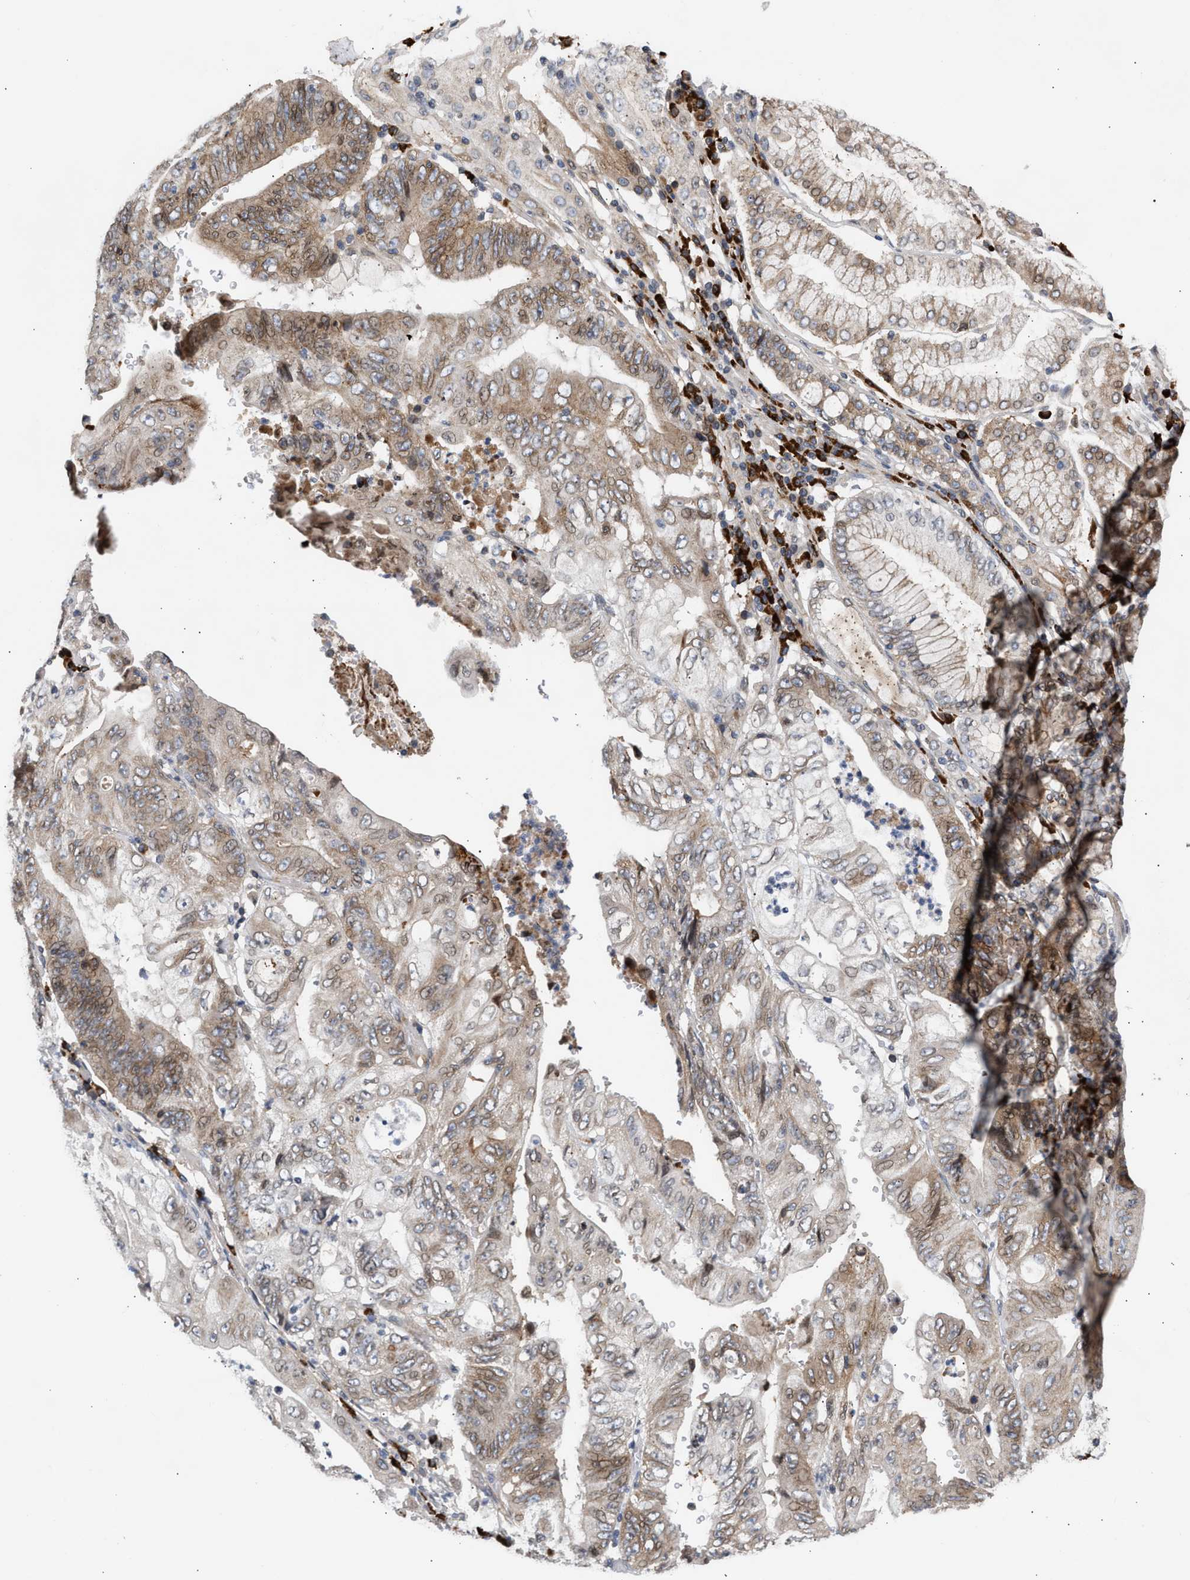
{"staining": {"intensity": "moderate", "quantity": ">75%", "location": "cytoplasmic/membranous,nuclear"}, "tissue": "stomach cancer", "cell_type": "Tumor cells", "image_type": "cancer", "snomed": [{"axis": "morphology", "description": "Adenocarcinoma, NOS"}, {"axis": "topography", "description": "Stomach"}], "caption": "Adenocarcinoma (stomach) tissue displays moderate cytoplasmic/membranous and nuclear expression in about >75% of tumor cells", "gene": "NUP62", "patient": {"sex": "female", "age": 73}}